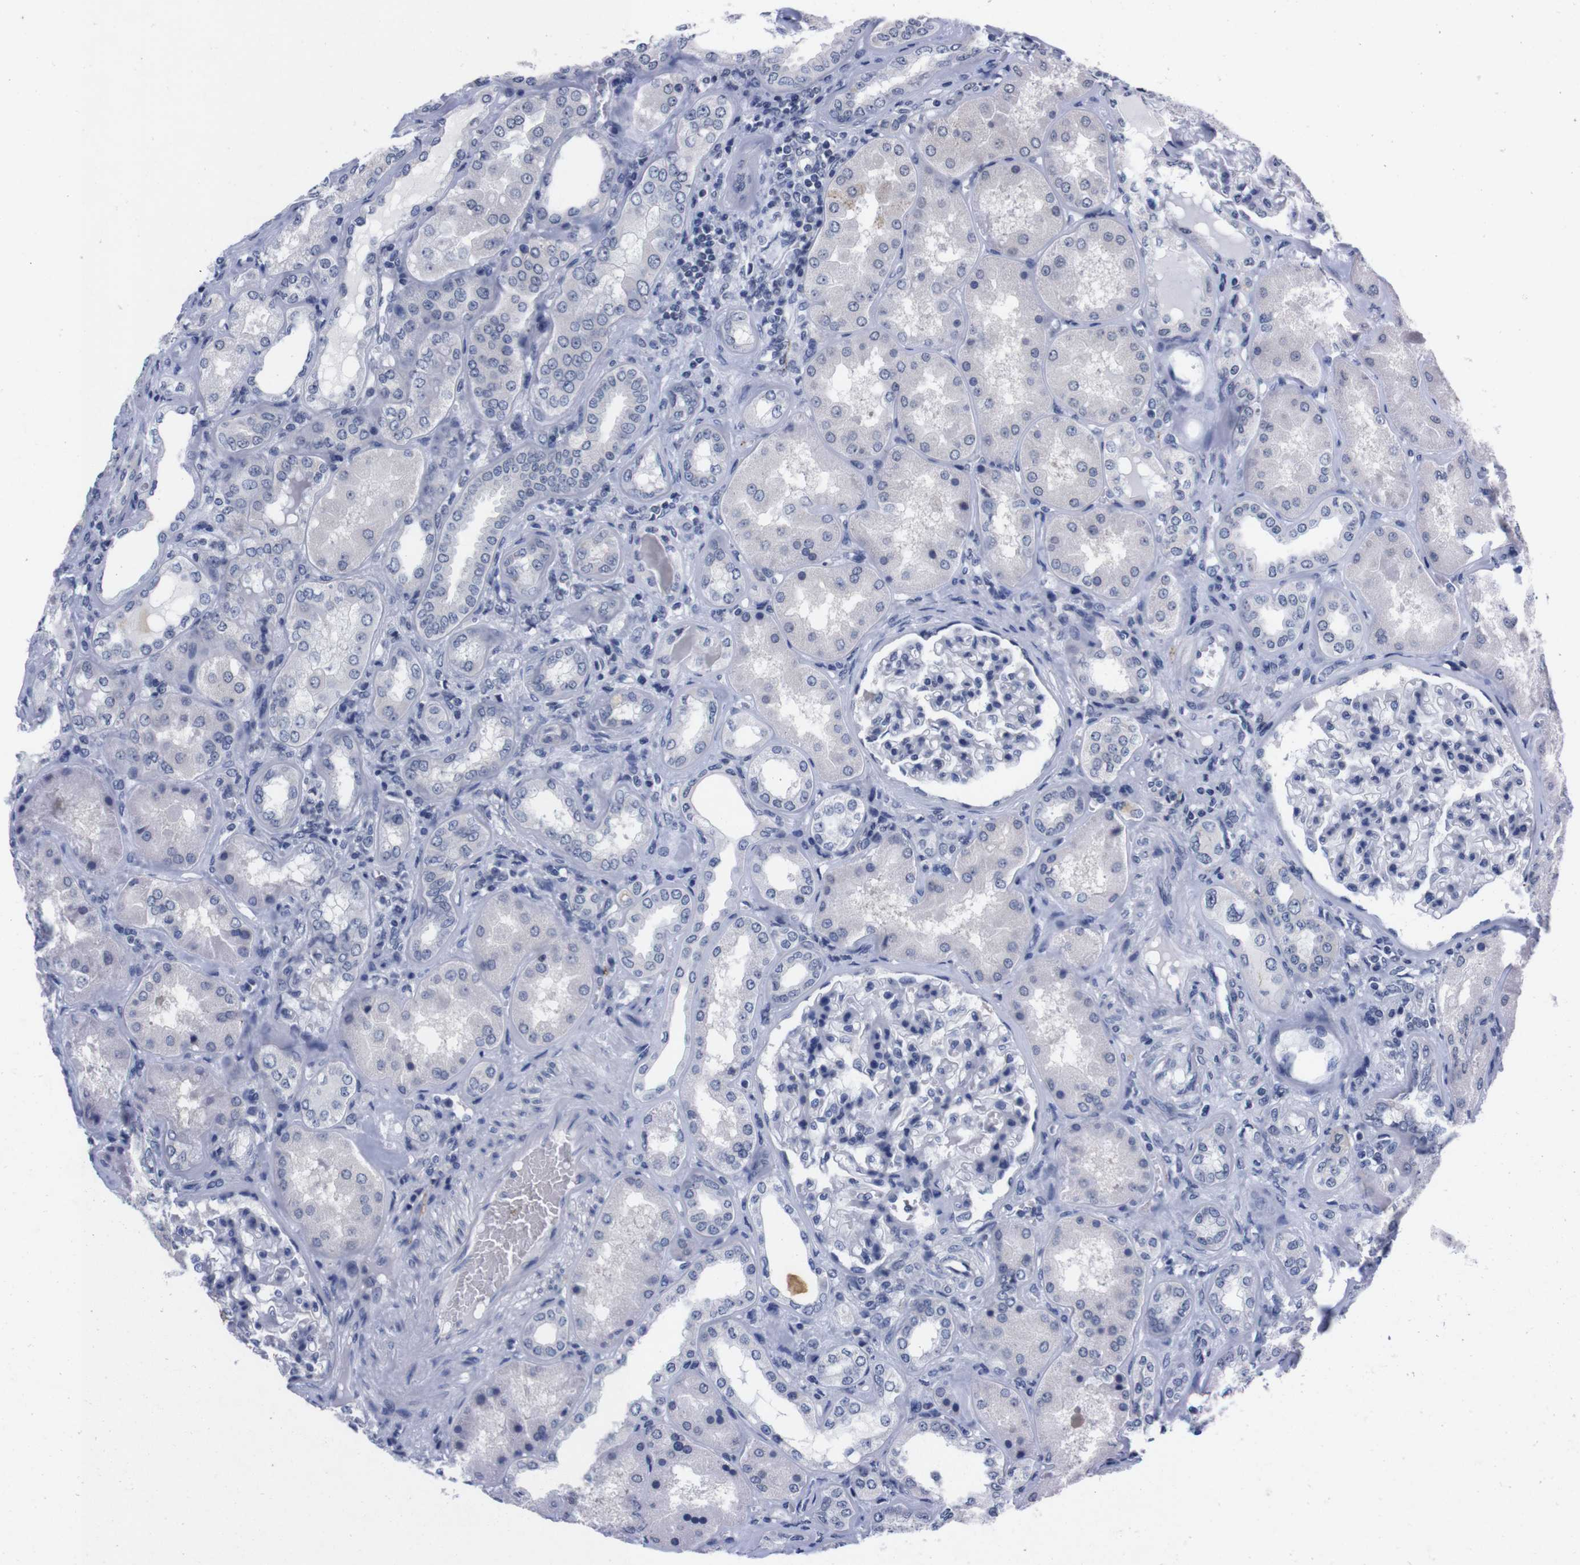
{"staining": {"intensity": "negative", "quantity": "none", "location": "none"}, "tissue": "kidney", "cell_type": "Cells in glomeruli", "image_type": "normal", "snomed": [{"axis": "morphology", "description": "Normal tissue, NOS"}, {"axis": "topography", "description": "Kidney"}], "caption": "IHC image of benign kidney stained for a protein (brown), which displays no positivity in cells in glomeruli.", "gene": "TNFRSF21", "patient": {"sex": "female", "age": 56}}